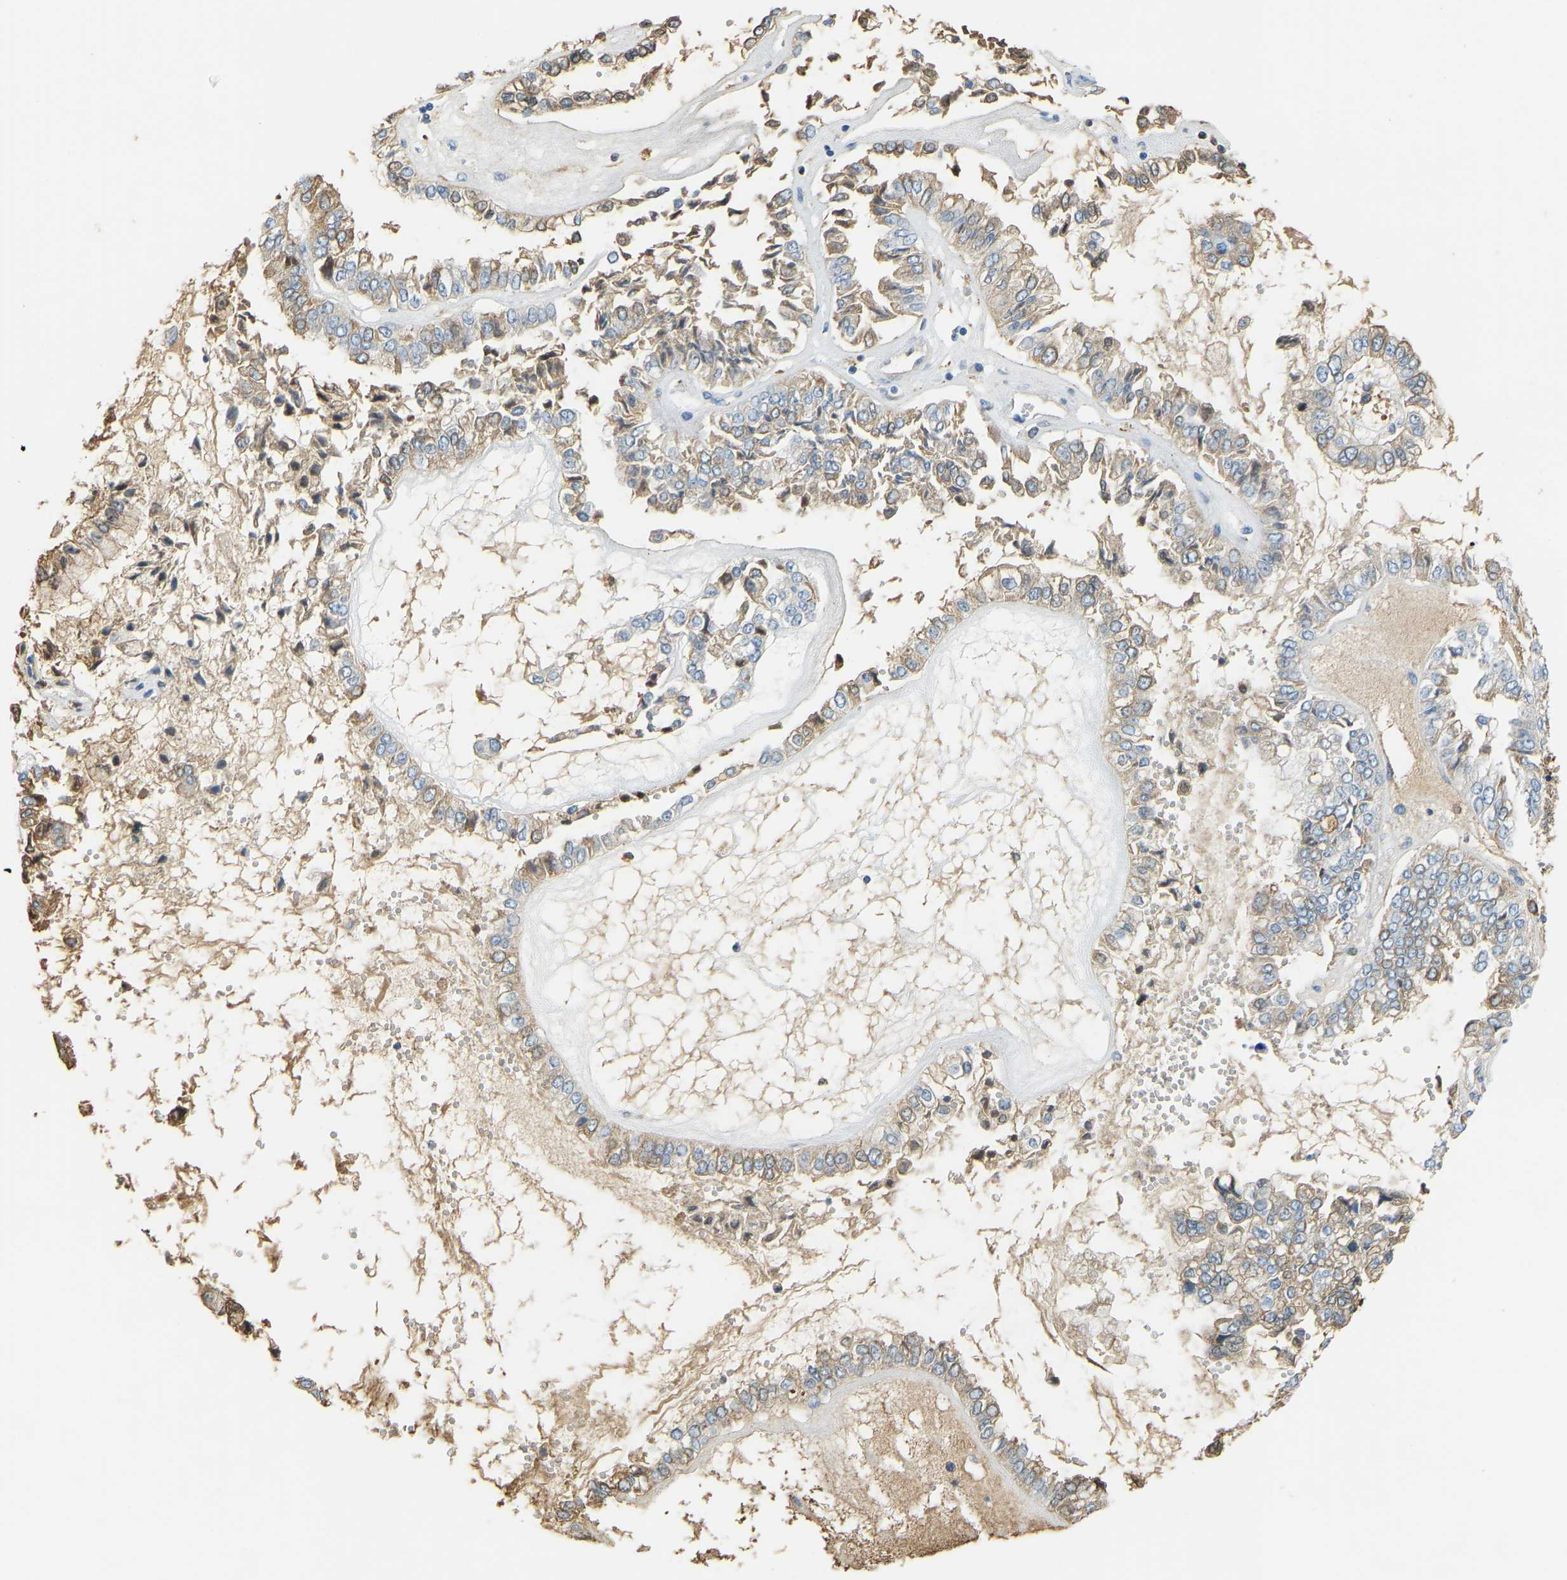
{"staining": {"intensity": "moderate", "quantity": "25%-75%", "location": "cytoplasmic/membranous"}, "tissue": "liver cancer", "cell_type": "Tumor cells", "image_type": "cancer", "snomed": [{"axis": "morphology", "description": "Cholangiocarcinoma"}, {"axis": "topography", "description": "Liver"}], "caption": "This micrograph displays liver cholangiocarcinoma stained with immunohistochemistry (IHC) to label a protein in brown. The cytoplasmic/membranous of tumor cells show moderate positivity for the protein. Nuclei are counter-stained blue.", "gene": "THBS4", "patient": {"sex": "female", "age": 79}}